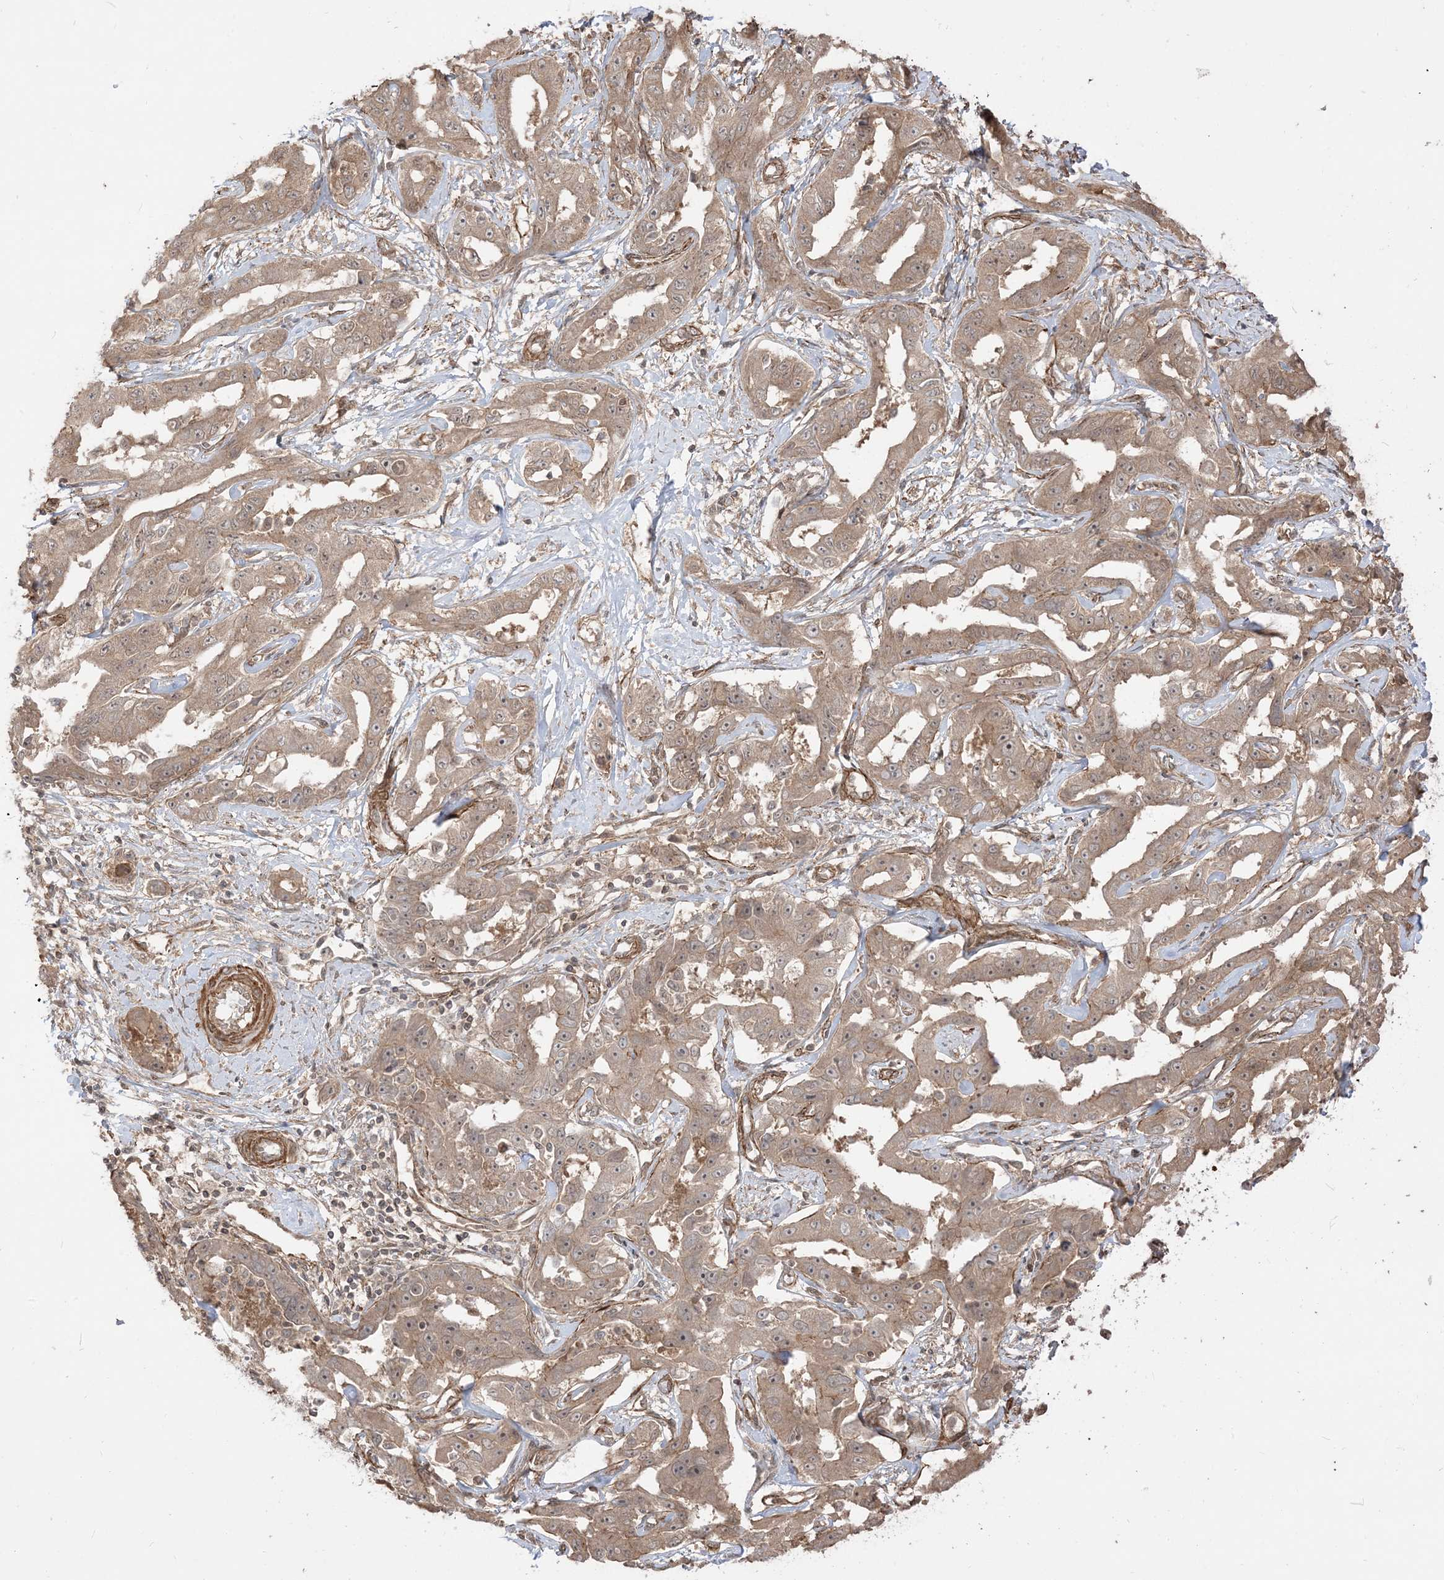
{"staining": {"intensity": "weak", "quantity": ">75%", "location": "cytoplasmic/membranous"}, "tissue": "liver cancer", "cell_type": "Tumor cells", "image_type": "cancer", "snomed": [{"axis": "morphology", "description": "Cholangiocarcinoma"}, {"axis": "topography", "description": "Liver"}], "caption": "DAB (3,3'-diaminobenzidine) immunohistochemical staining of liver cancer (cholangiocarcinoma) demonstrates weak cytoplasmic/membranous protein positivity in approximately >75% of tumor cells.", "gene": "TBCC", "patient": {"sex": "male", "age": 59}}